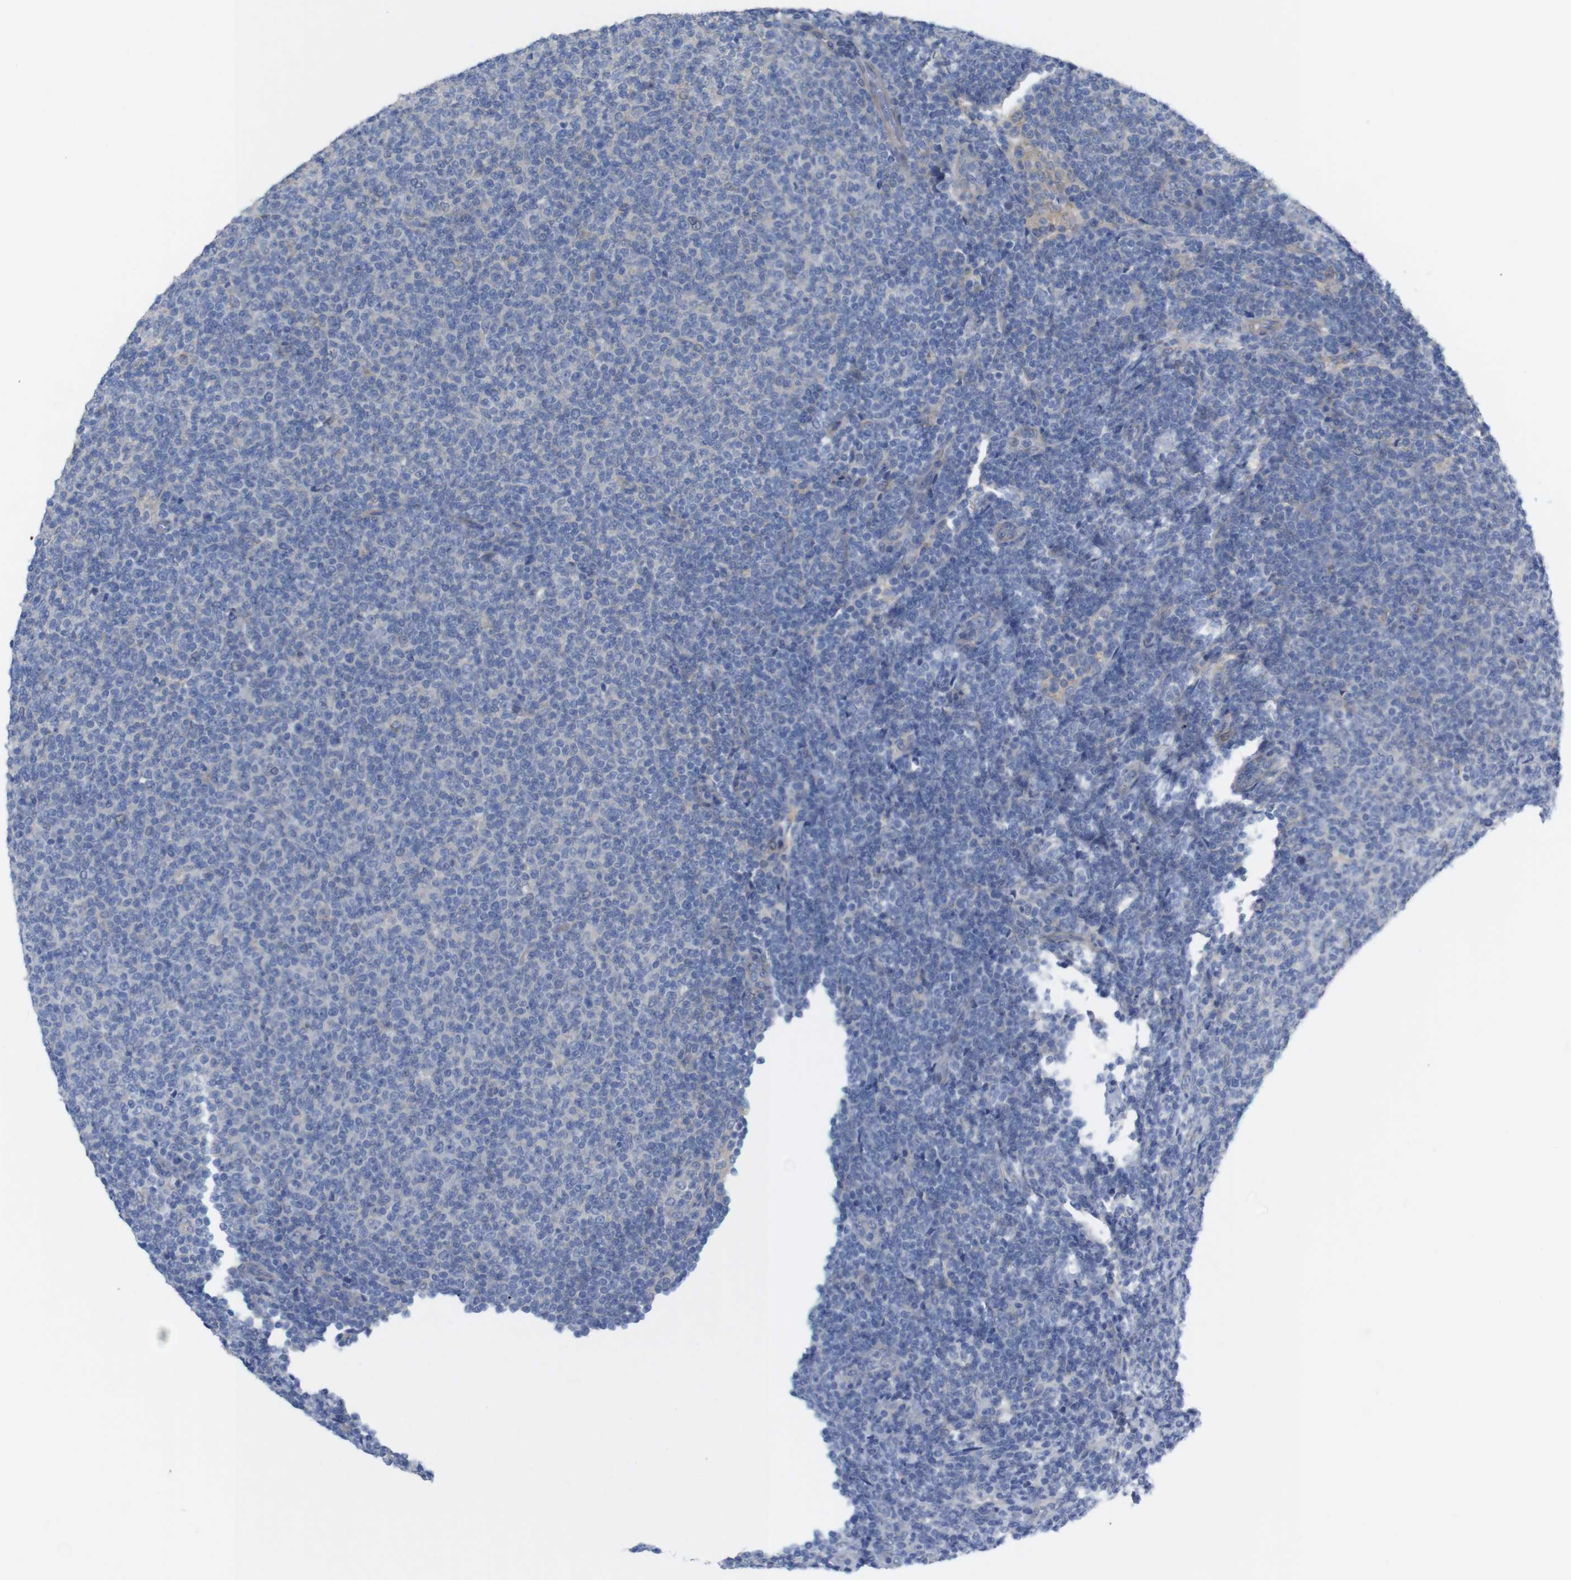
{"staining": {"intensity": "negative", "quantity": "none", "location": "none"}, "tissue": "lymphoma", "cell_type": "Tumor cells", "image_type": "cancer", "snomed": [{"axis": "morphology", "description": "Malignant lymphoma, non-Hodgkin's type, Low grade"}, {"axis": "topography", "description": "Lymph node"}], "caption": "This is a photomicrograph of immunohistochemistry (IHC) staining of lymphoma, which shows no expression in tumor cells.", "gene": "KIDINS220", "patient": {"sex": "male", "age": 66}}